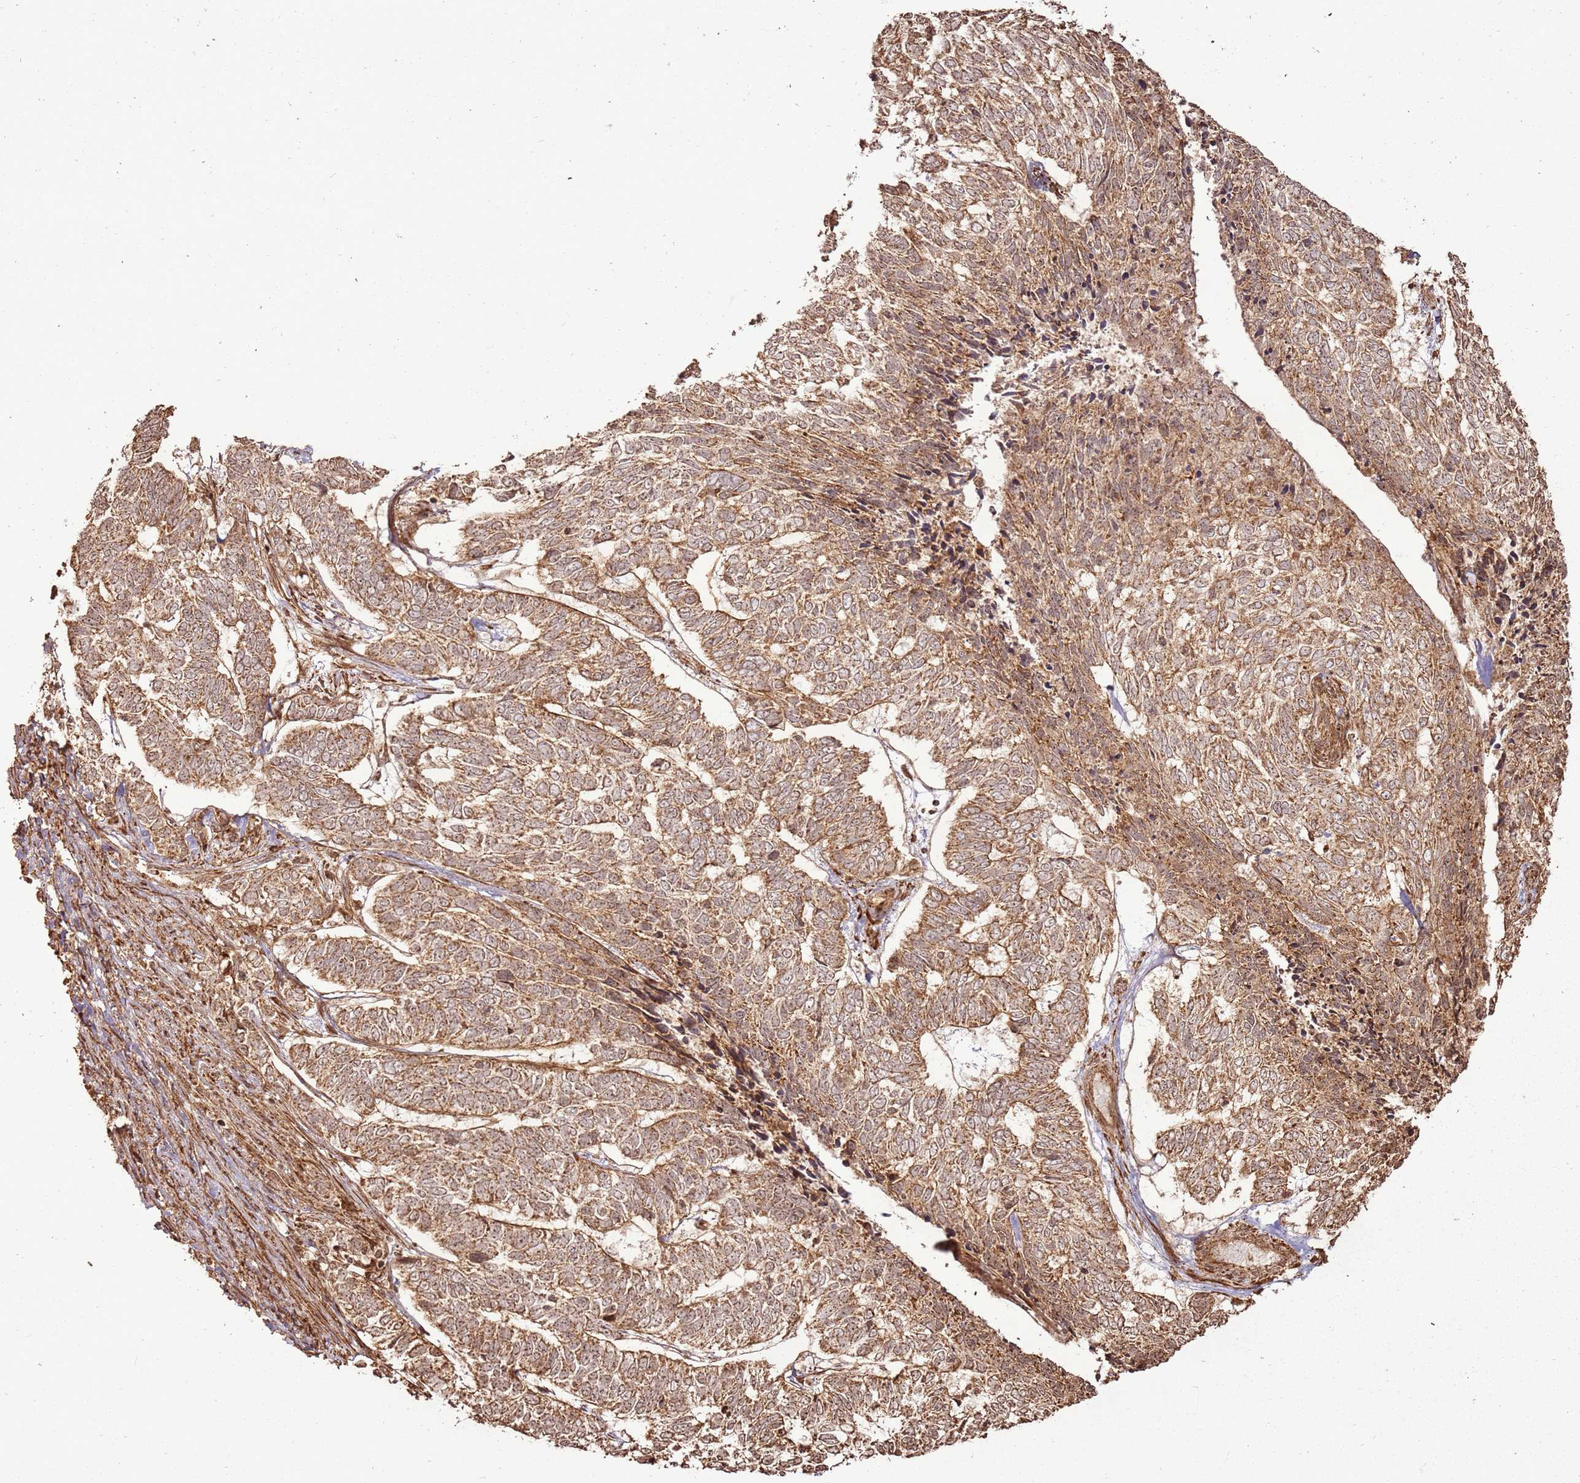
{"staining": {"intensity": "moderate", "quantity": ">75%", "location": "cytoplasmic/membranous"}, "tissue": "skin cancer", "cell_type": "Tumor cells", "image_type": "cancer", "snomed": [{"axis": "morphology", "description": "Basal cell carcinoma"}, {"axis": "topography", "description": "Skin"}], "caption": "Protein staining demonstrates moderate cytoplasmic/membranous positivity in about >75% of tumor cells in skin cancer (basal cell carcinoma). (DAB IHC, brown staining for protein, blue staining for nuclei).", "gene": "MRPS6", "patient": {"sex": "female", "age": 65}}